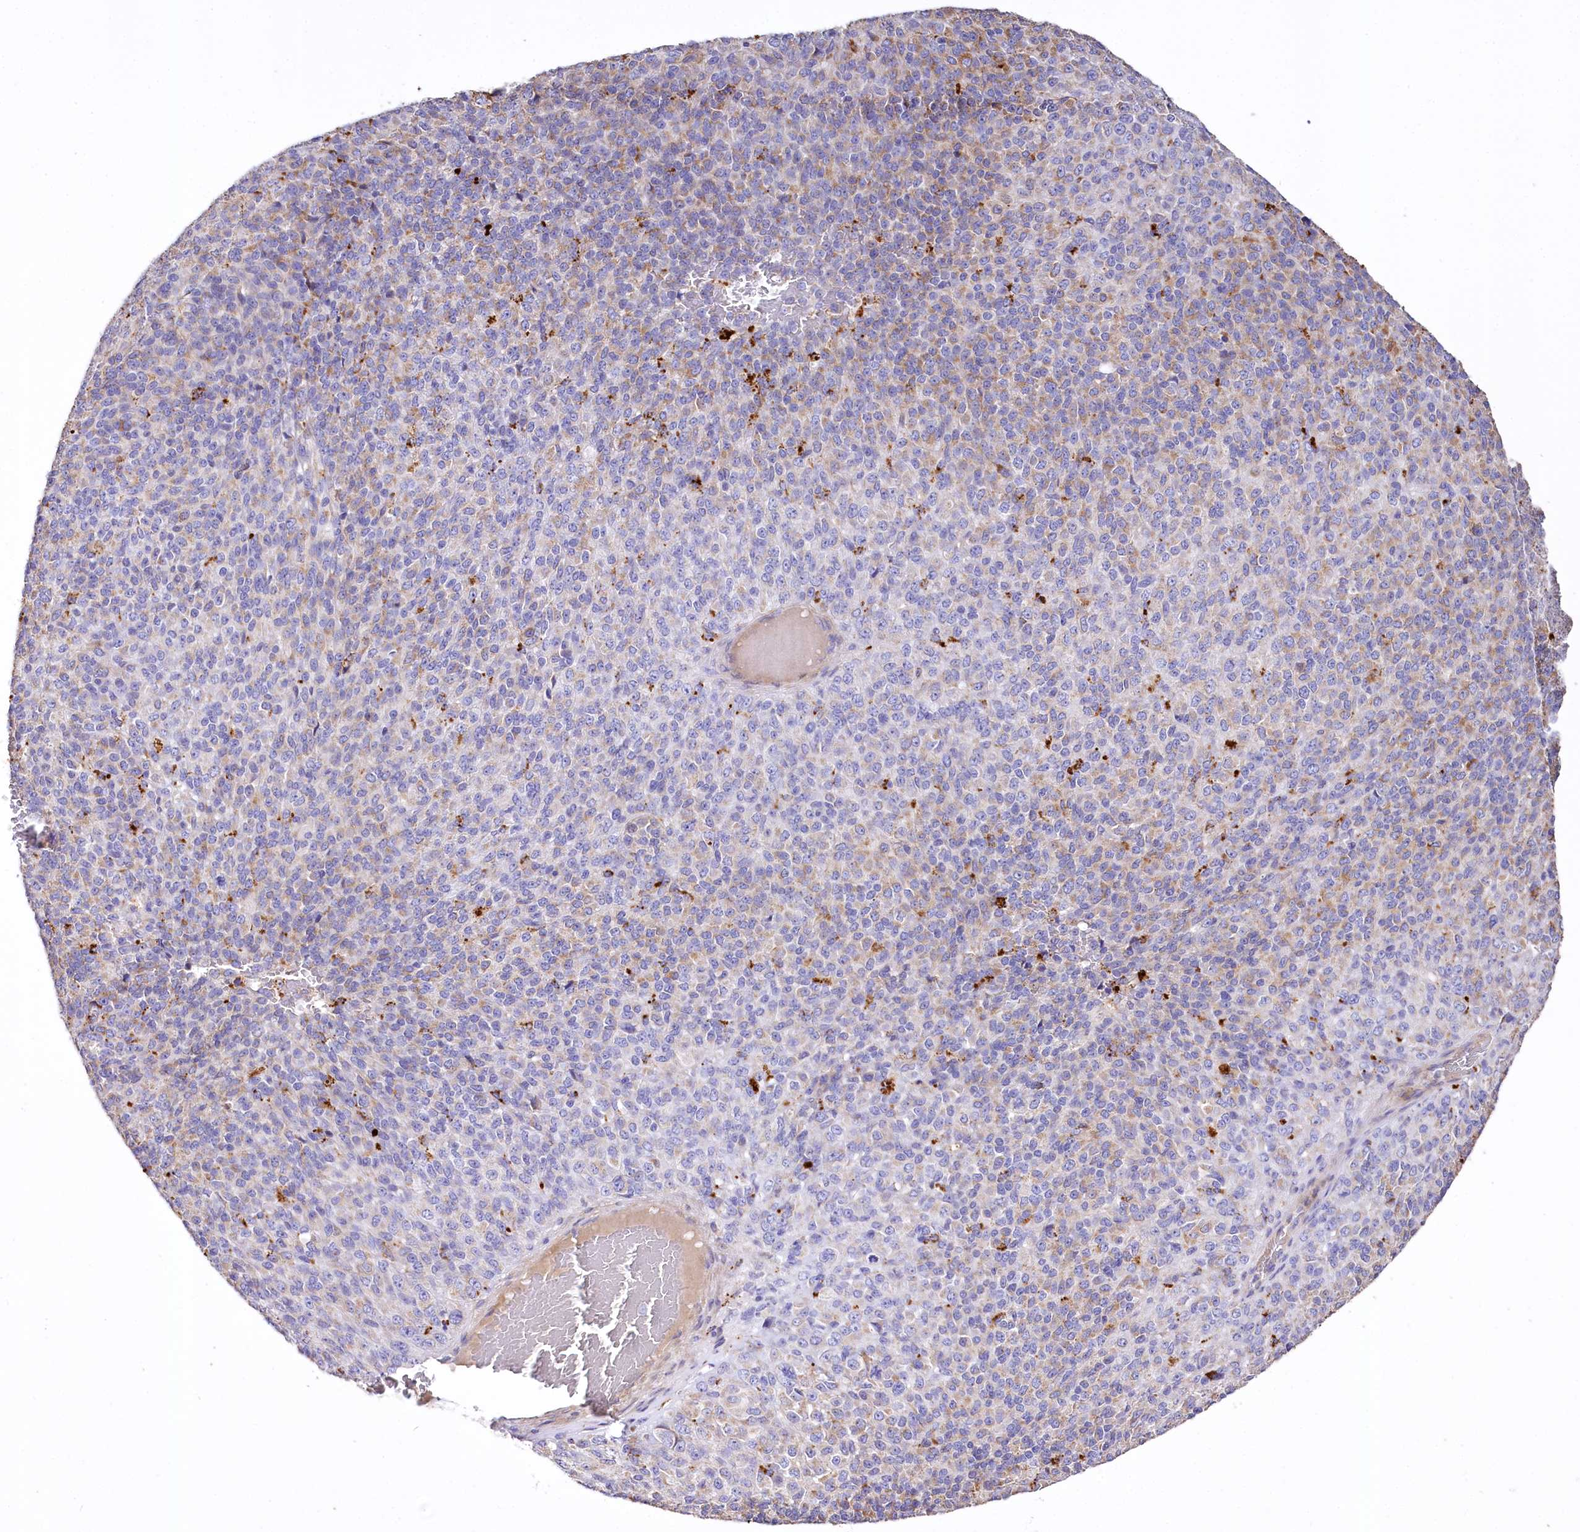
{"staining": {"intensity": "weak", "quantity": "25%-75%", "location": "cytoplasmic/membranous"}, "tissue": "melanoma", "cell_type": "Tumor cells", "image_type": "cancer", "snomed": [{"axis": "morphology", "description": "Malignant melanoma, Metastatic site"}, {"axis": "topography", "description": "Brain"}], "caption": "Immunohistochemical staining of human melanoma displays weak cytoplasmic/membranous protein expression in about 25%-75% of tumor cells. The protein of interest is stained brown, and the nuclei are stained in blue (DAB IHC with brightfield microscopy, high magnification).", "gene": "PTER", "patient": {"sex": "female", "age": 56}}